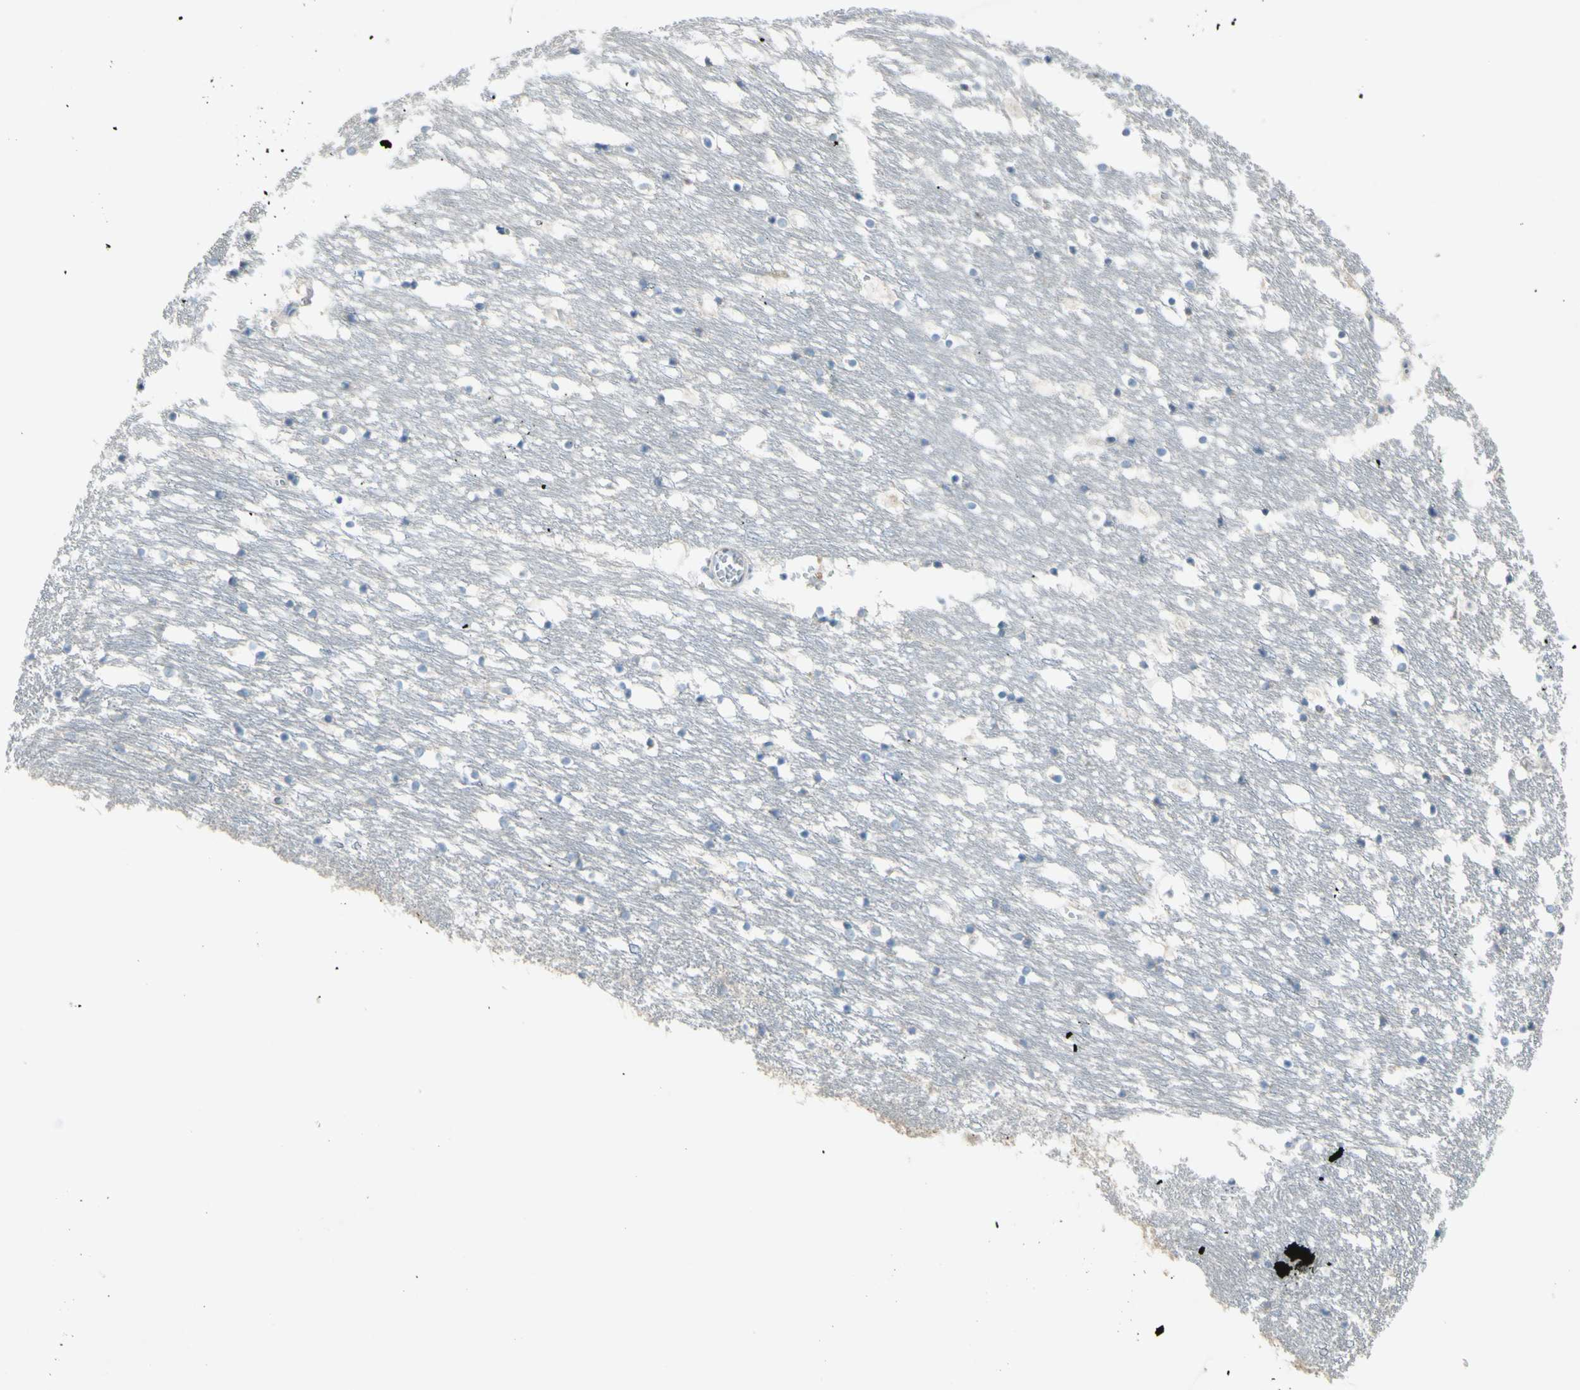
{"staining": {"intensity": "negative", "quantity": "none", "location": "none"}, "tissue": "caudate", "cell_type": "Glial cells", "image_type": "normal", "snomed": [{"axis": "morphology", "description": "Normal tissue, NOS"}, {"axis": "topography", "description": "Lateral ventricle wall"}], "caption": "DAB (3,3'-diaminobenzidine) immunohistochemical staining of normal caudate demonstrates no significant staining in glial cells. The staining was performed using DAB (3,3'-diaminobenzidine) to visualize the protein expression in brown, while the nuclei were stained in blue with hematoxylin (Magnification: 20x).", "gene": "ATRN", "patient": {"sex": "male", "age": 45}}